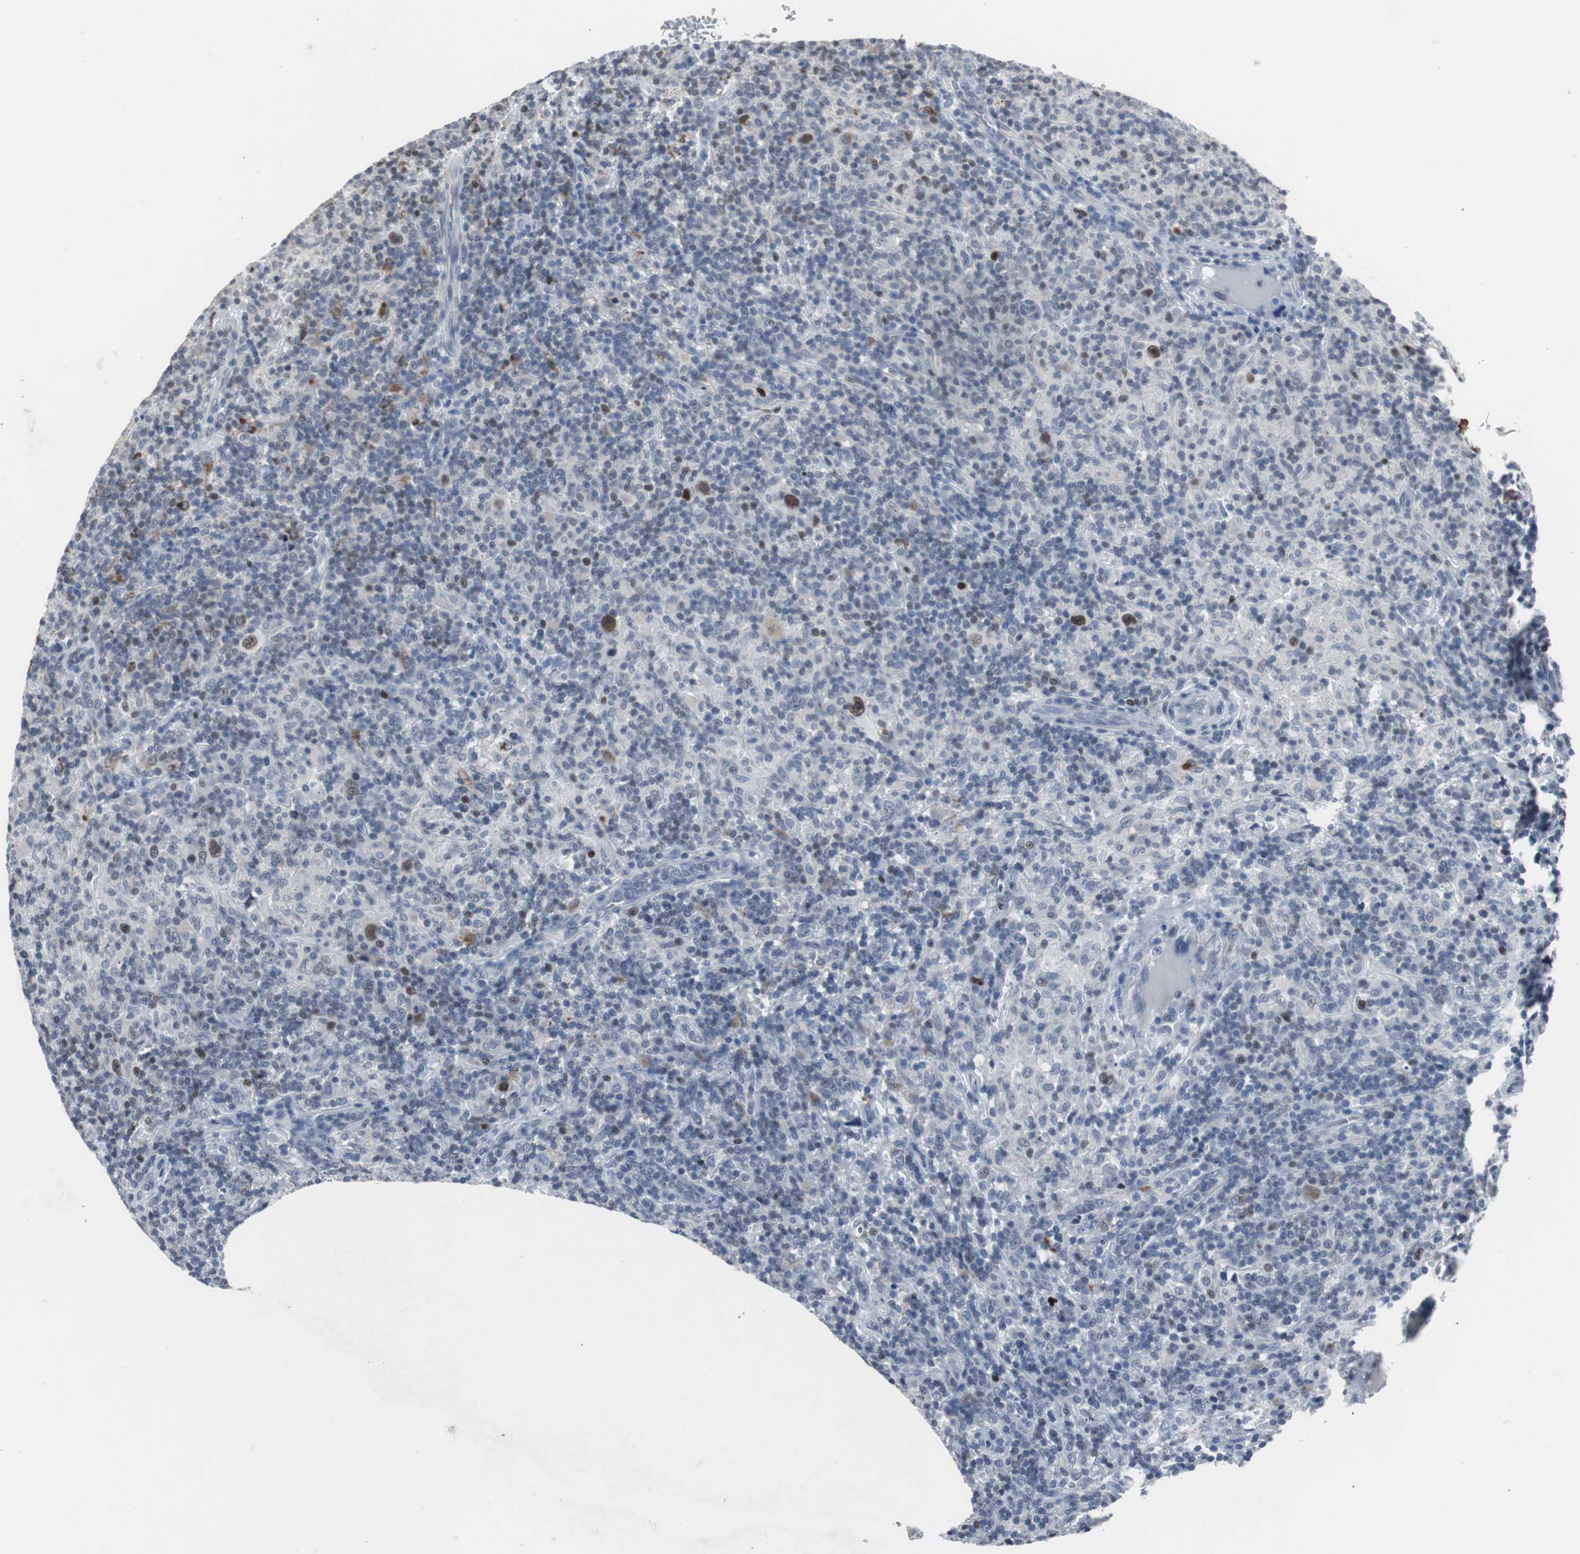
{"staining": {"intensity": "strong", "quantity": "<25%", "location": "nuclear"}, "tissue": "lymphoma", "cell_type": "Tumor cells", "image_type": "cancer", "snomed": [{"axis": "morphology", "description": "Hodgkin's disease, NOS"}, {"axis": "topography", "description": "Lymph node"}], "caption": "A brown stain shows strong nuclear staining of a protein in lymphoma tumor cells.", "gene": "FOXP4", "patient": {"sex": "male", "age": 70}}